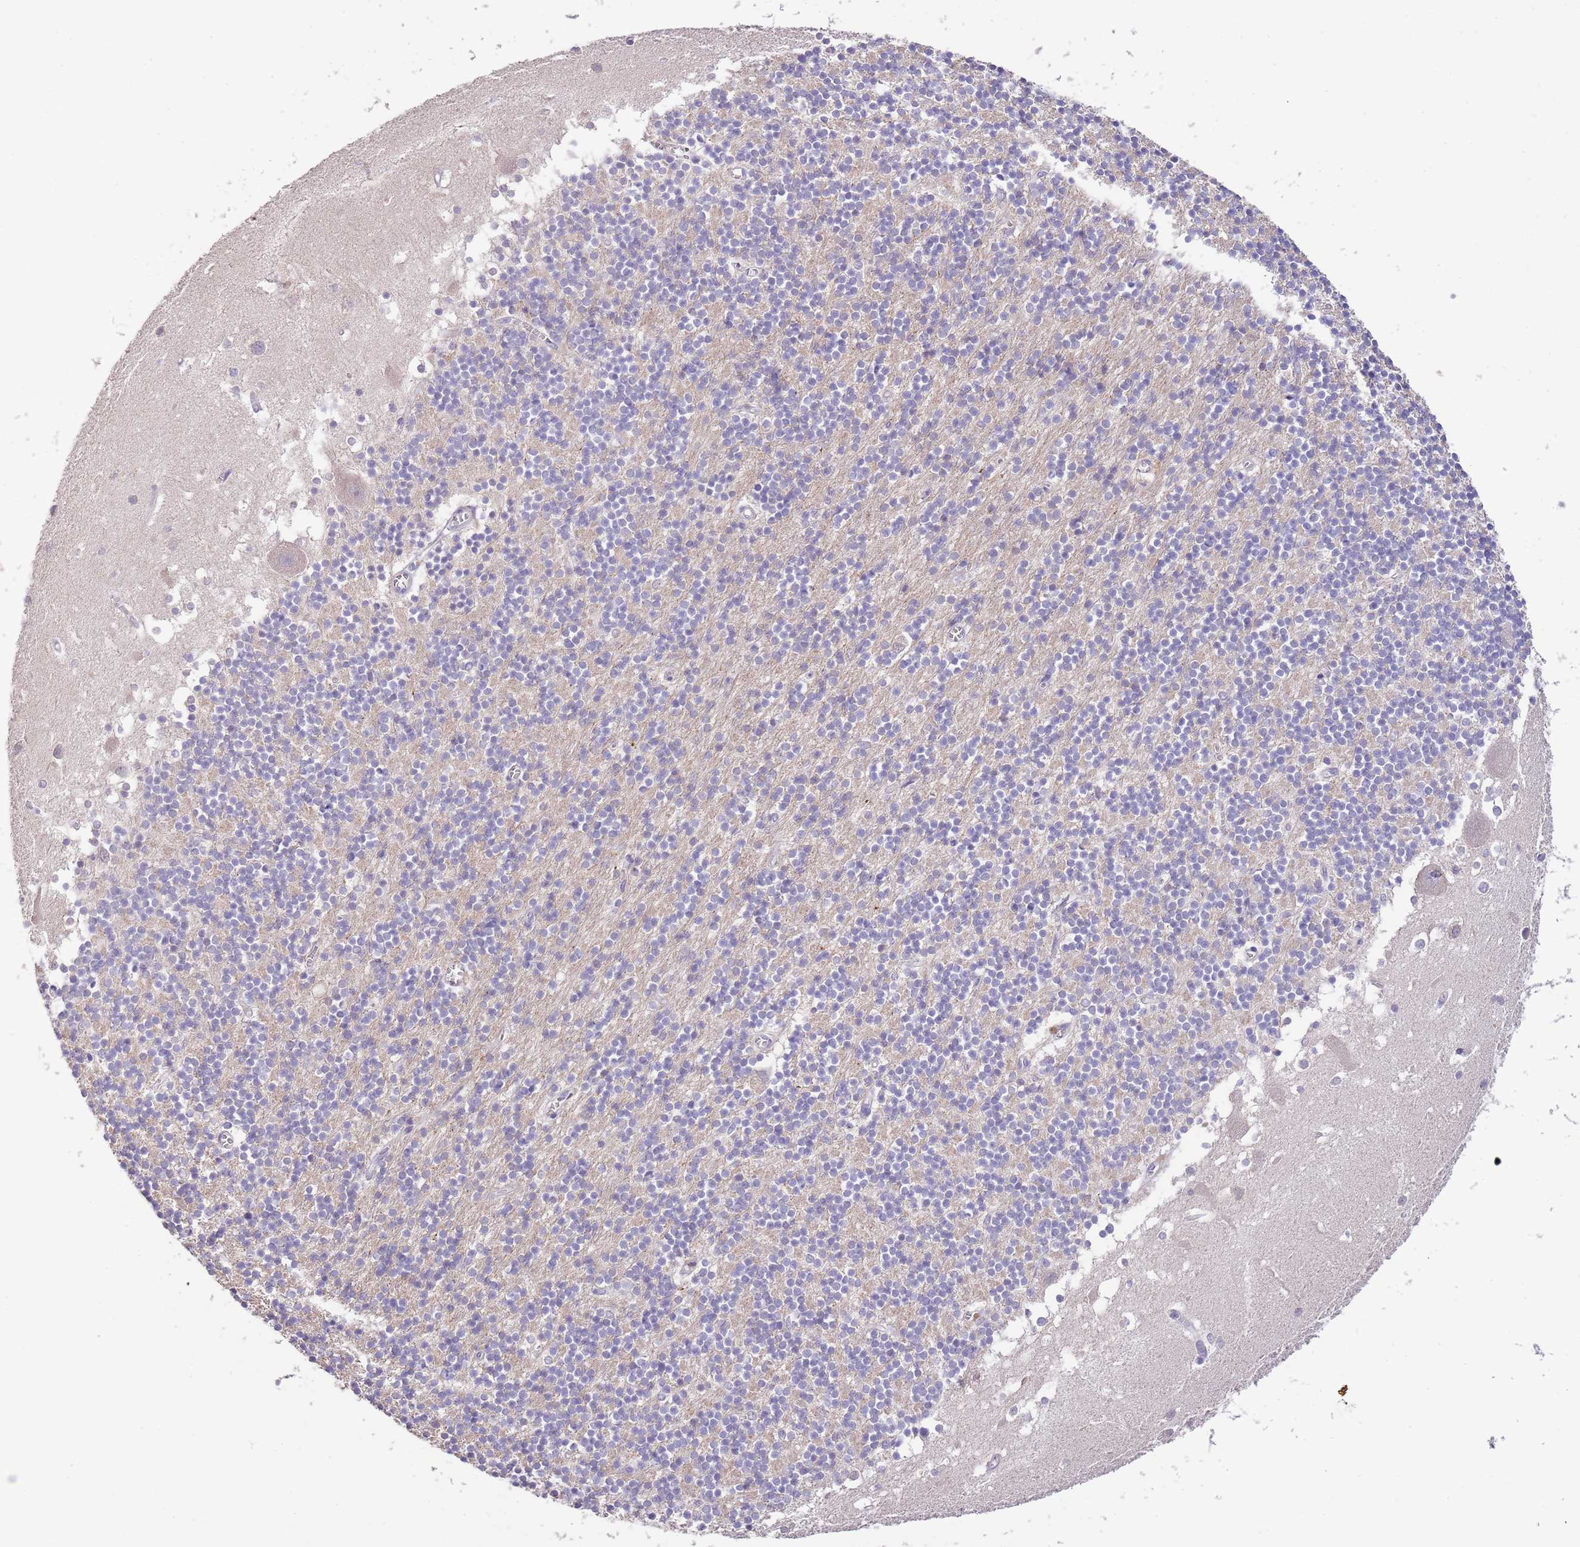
{"staining": {"intensity": "negative", "quantity": "none", "location": "none"}, "tissue": "cerebellum", "cell_type": "Cells in granular layer", "image_type": "normal", "snomed": [{"axis": "morphology", "description": "Normal tissue, NOS"}, {"axis": "topography", "description": "Cerebellum"}], "caption": "The immunohistochemistry micrograph has no significant positivity in cells in granular layer of cerebellum.", "gene": "ZNF658", "patient": {"sex": "male", "age": 54}}